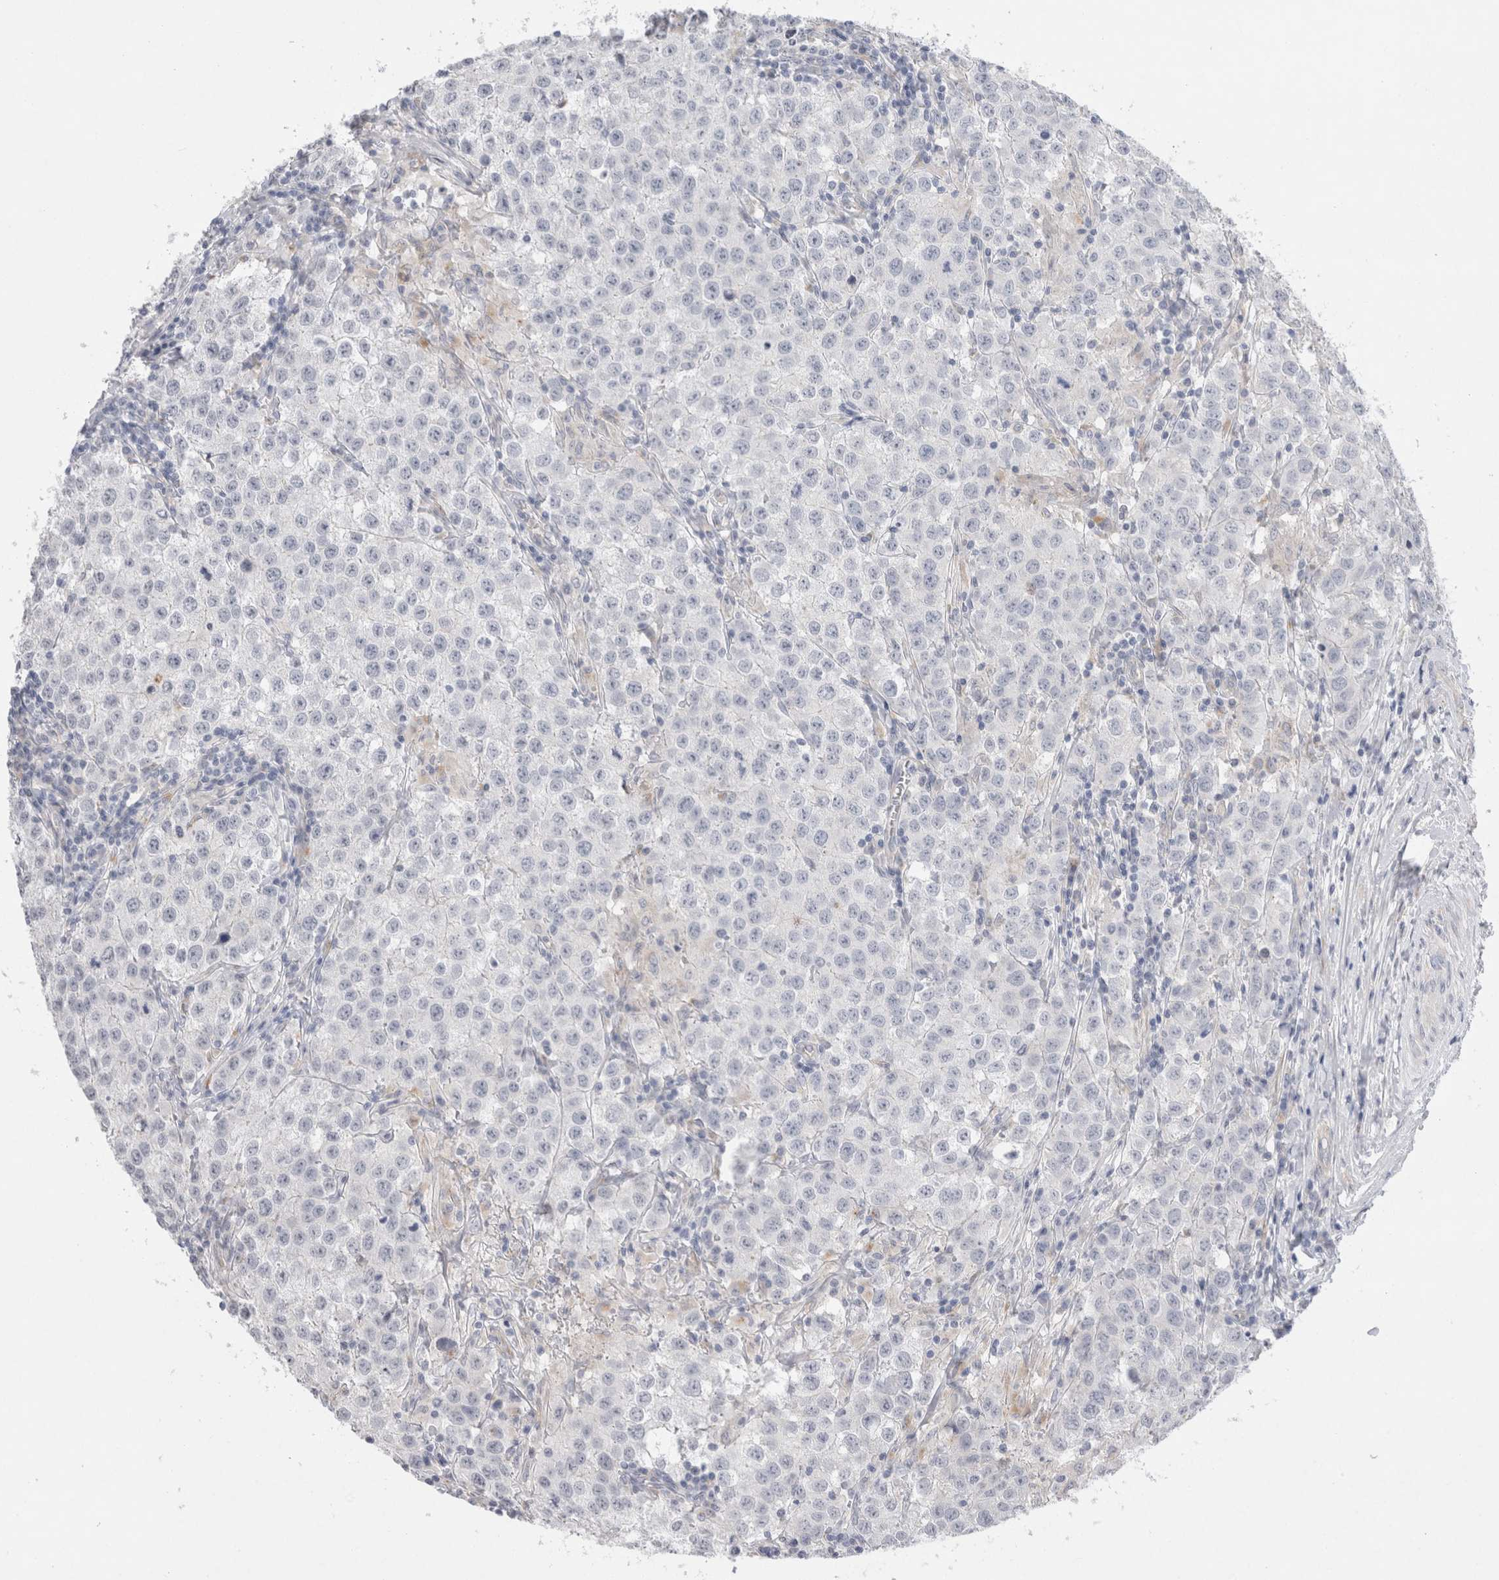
{"staining": {"intensity": "negative", "quantity": "none", "location": "none"}, "tissue": "testis cancer", "cell_type": "Tumor cells", "image_type": "cancer", "snomed": [{"axis": "morphology", "description": "Seminoma, NOS"}, {"axis": "morphology", "description": "Carcinoma, Embryonal, NOS"}, {"axis": "topography", "description": "Testis"}], "caption": "Tumor cells show no significant protein positivity in testis cancer (seminoma).", "gene": "GAA", "patient": {"sex": "male", "age": 43}}